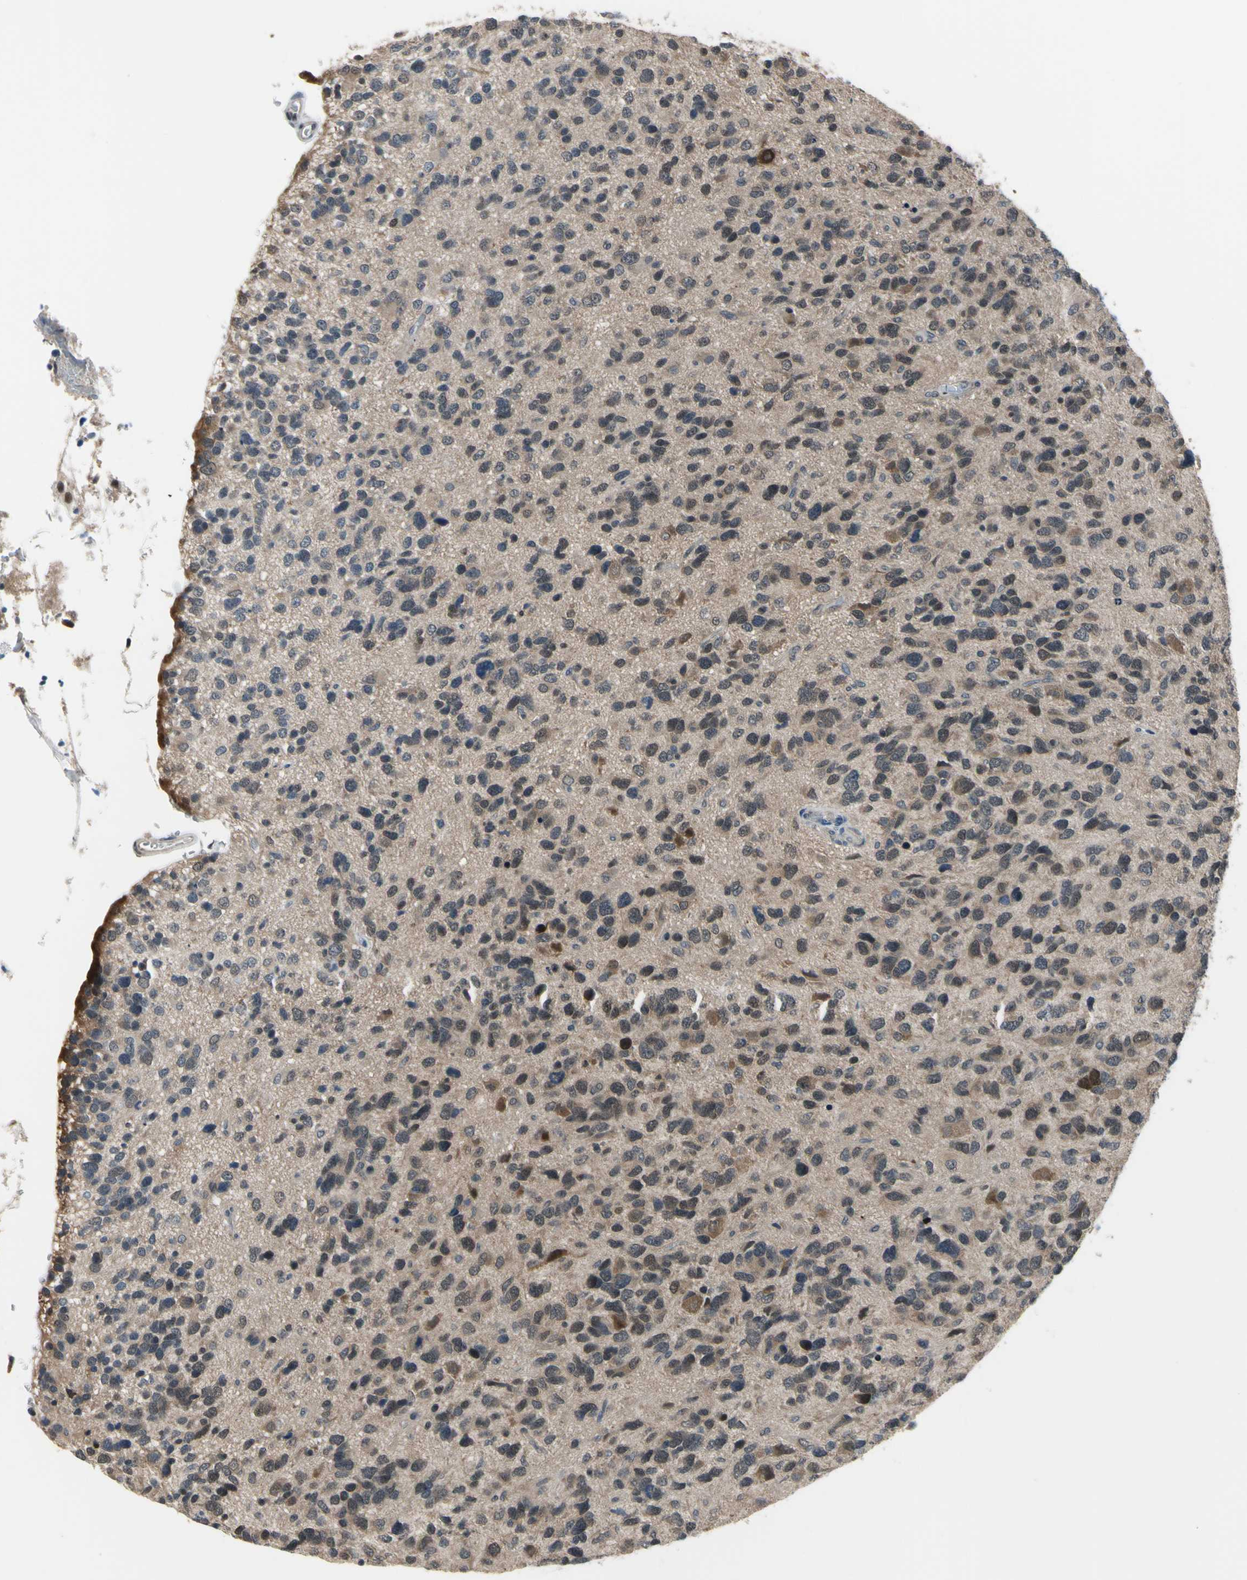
{"staining": {"intensity": "weak", "quantity": "<25%", "location": "cytoplasmic/membranous"}, "tissue": "glioma", "cell_type": "Tumor cells", "image_type": "cancer", "snomed": [{"axis": "morphology", "description": "Glioma, malignant, High grade"}, {"axis": "topography", "description": "Brain"}], "caption": "Glioma was stained to show a protein in brown. There is no significant expression in tumor cells.", "gene": "HSPA4", "patient": {"sex": "female", "age": 58}}